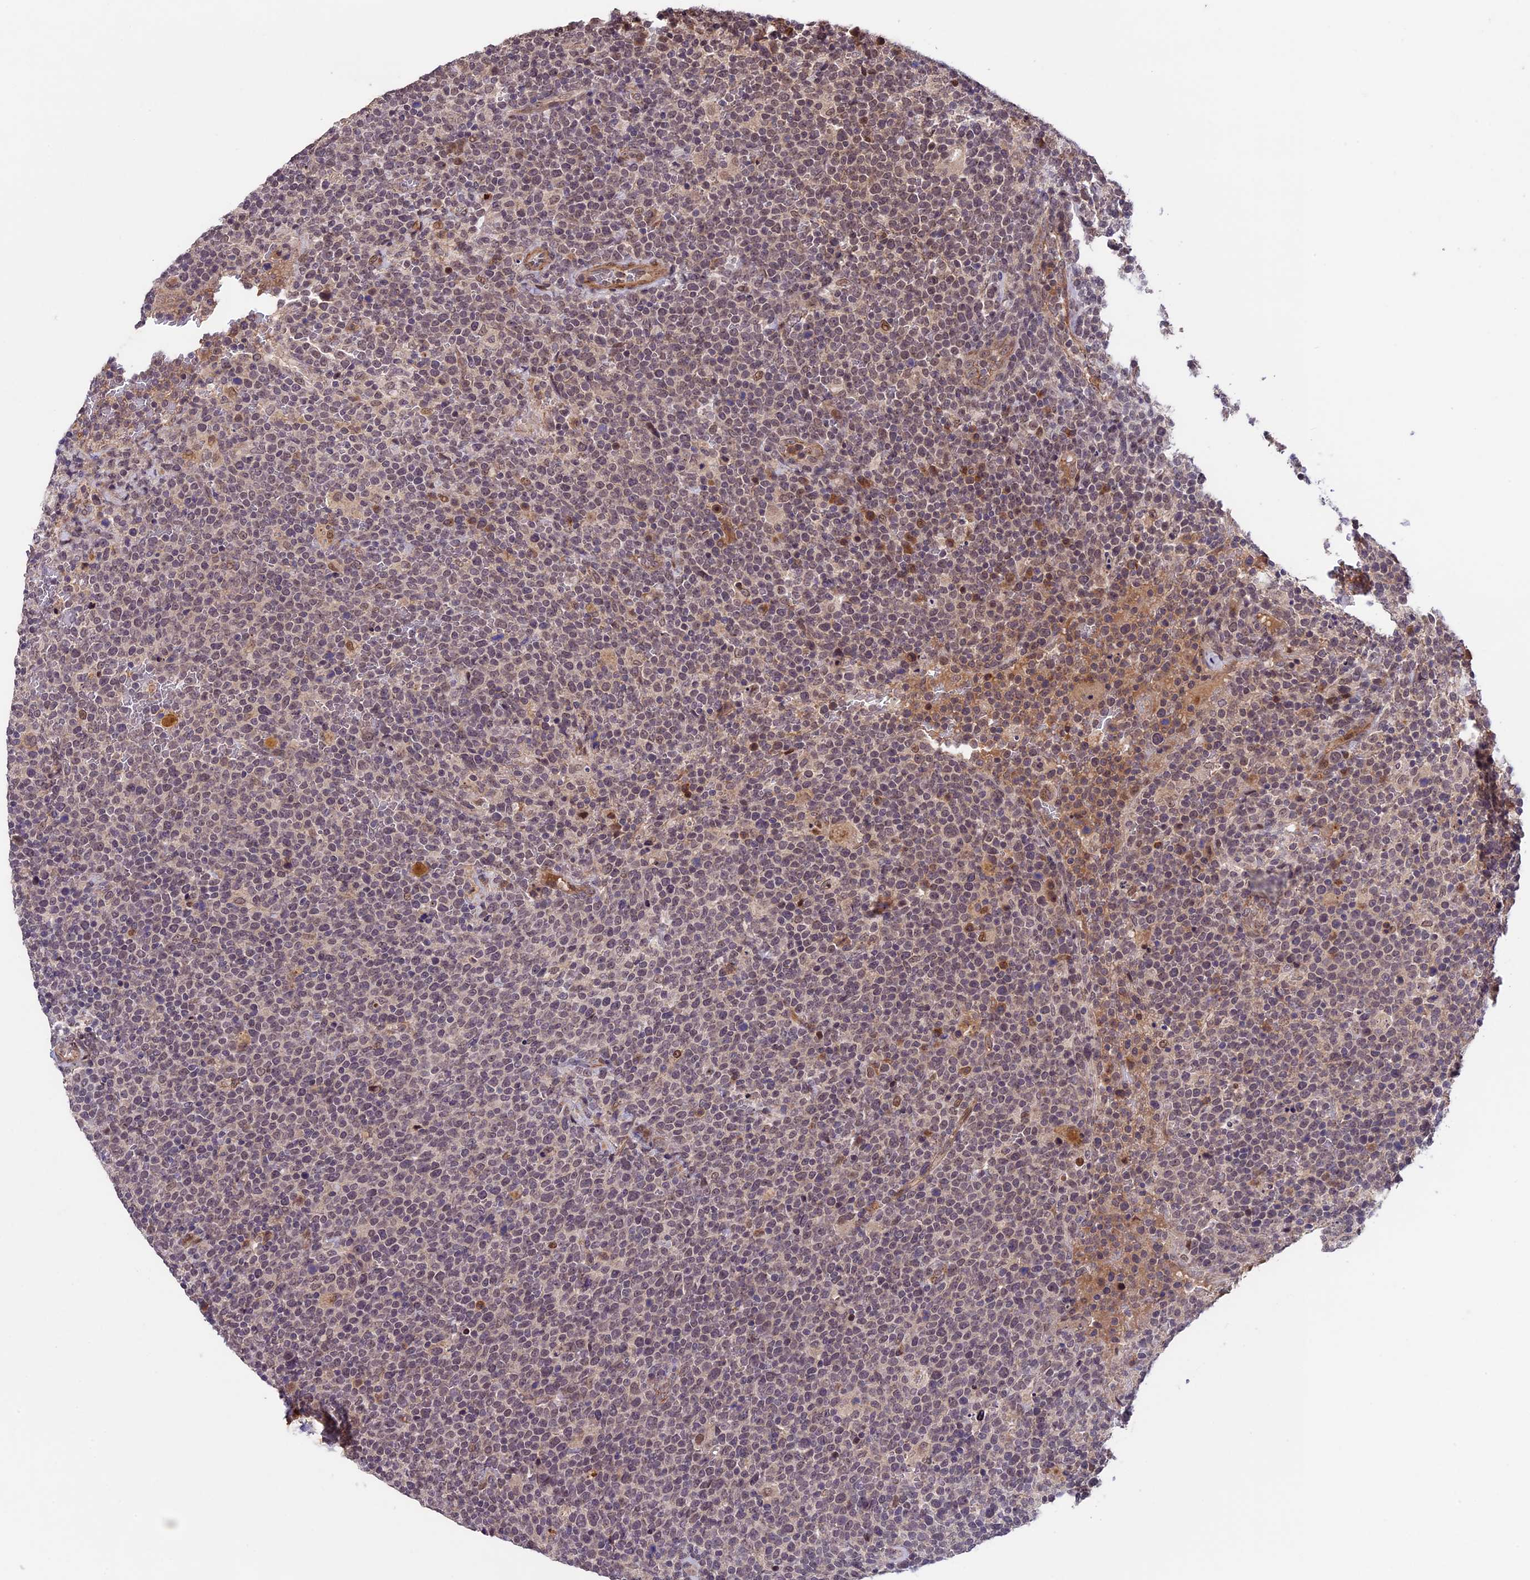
{"staining": {"intensity": "negative", "quantity": "none", "location": "none"}, "tissue": "lymphoma", "cell_type": "Tumor cells", "image_type": "cancer", "snomed": [{"axis": "morphology", "description": "Malignant lymphoma, non-Hodgkin's type, High grade"}, {"axis": "topography", "description": "Lymph node"}], "caption": "The photomicrograph shows no staining of tumor cells in malignant lymphoma, non-Hodgkin's type (high-grade).", "gene": "SIPA1L3", "patient": {"sex": "male", "age": 61}}